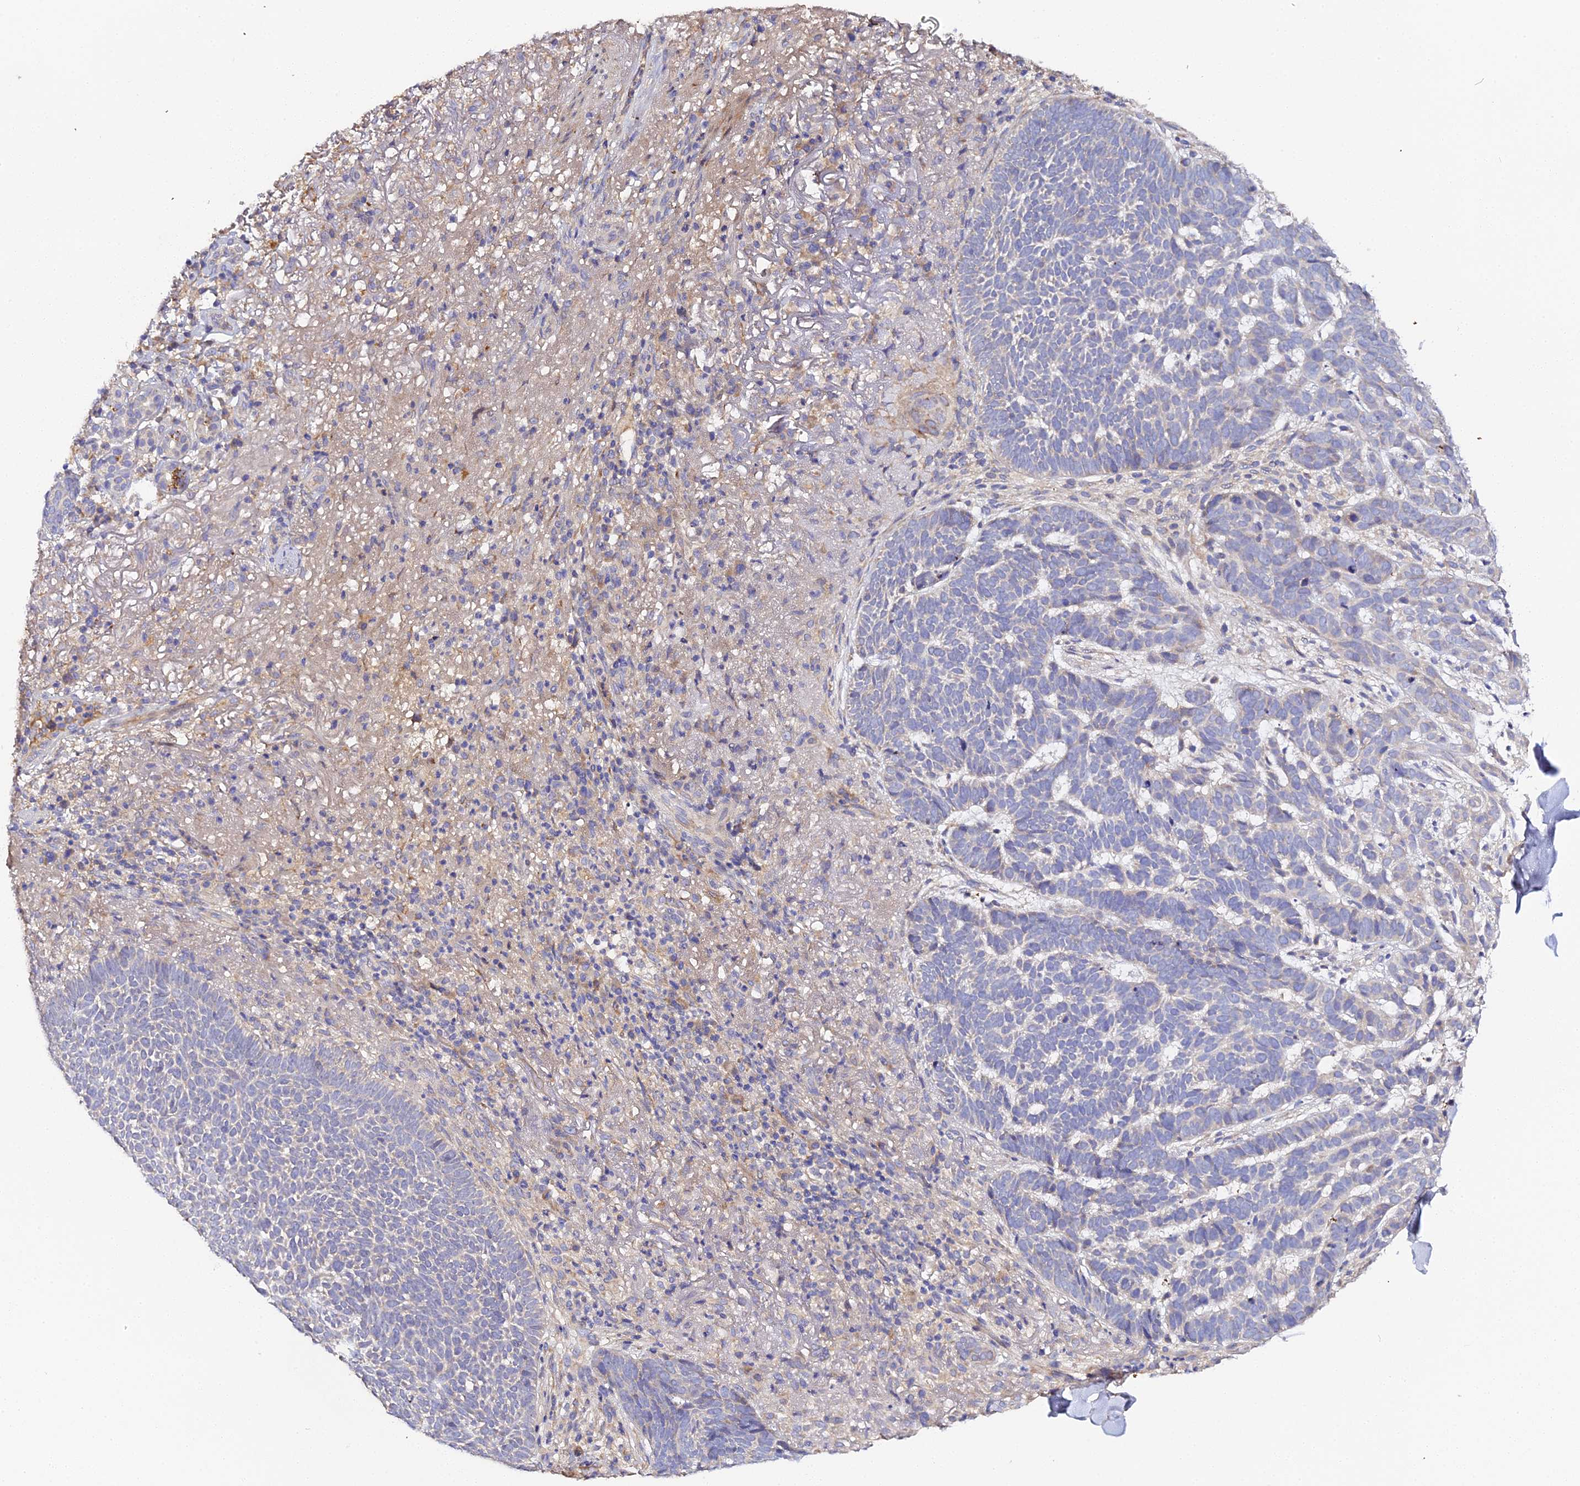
{"staining": {"intensity": "negative", "quantity": "none", "location": "none"}, "tissue": "skin cancer", "cell_type": "Tumor cells", "image_type": "cancer", "snomed": [{"axis": "morphology", "description": "Basal cell carcinoma"}, {"axis": "topography", "description": "Skin"}], "caption": "This is a photomicrograph of immunohistochemistry (IHC) staining of skin cancer, which shows no expression in tumor cells. (Stains: DAB immunohistochemistry with hematoxylin counter stain, Microscopy: brightfield microscopy at high magnification).", "gene": "SCX", "patient": {"sex": "female", "age": 78}}